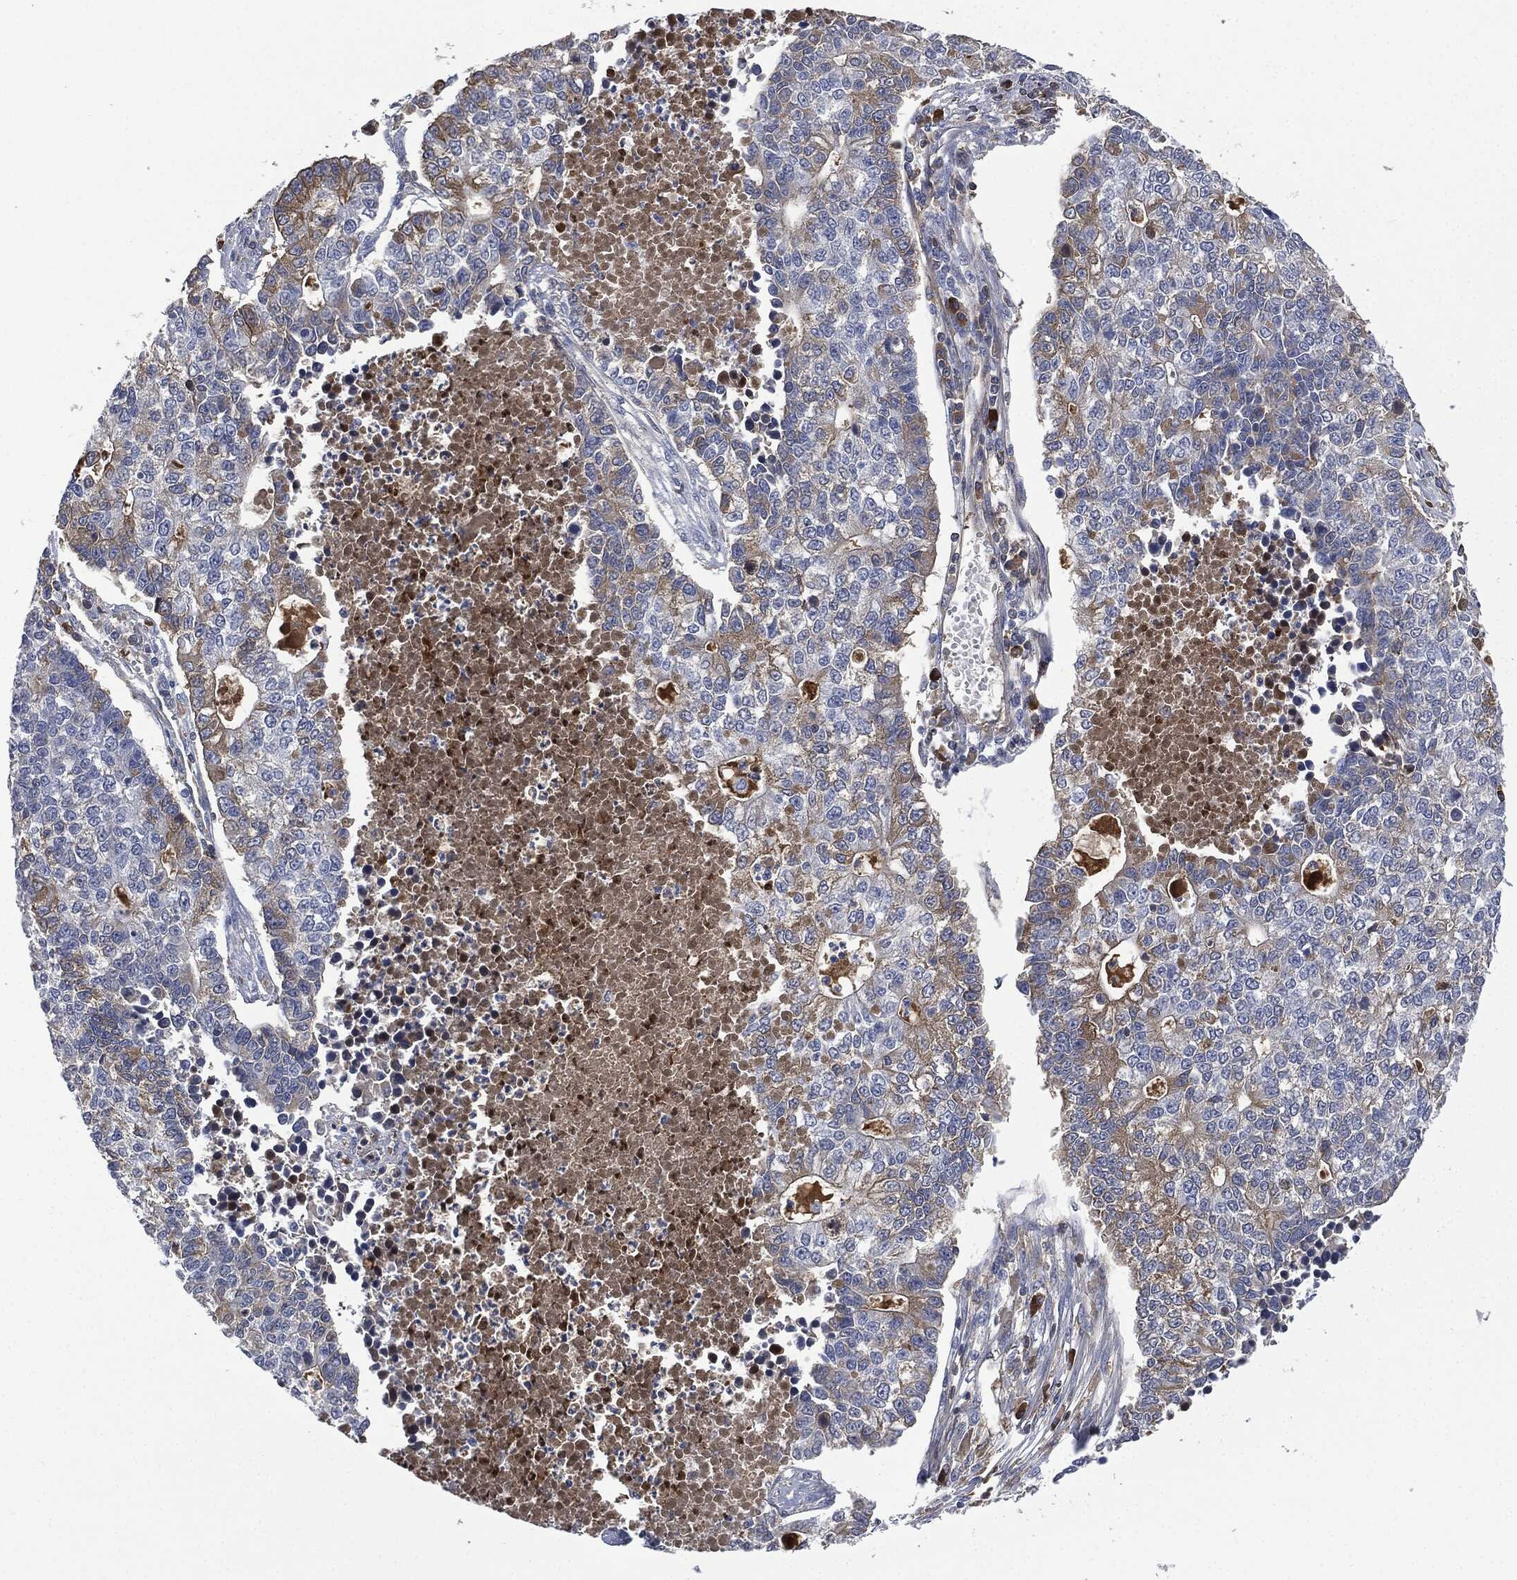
{"staining": {"intensity": "weak", "quantity": "<25%", "location": "cytoplasmic/membranous"}, "tissue": "lung cancer", "cell_type": "Tumor cells", "image_type": "cancer", "snomed": [{"axis": "morphology", "description": "Adenocarcinoma, NOS"}, {"axis": "topography", "description": "Lung"}], "caption": "Tumor cells are negative for brown protein staining in lung cancer (adenocarcinoma).", "gene": "SIGLEC7", "patient": {"sex": "male", "age": 57}}